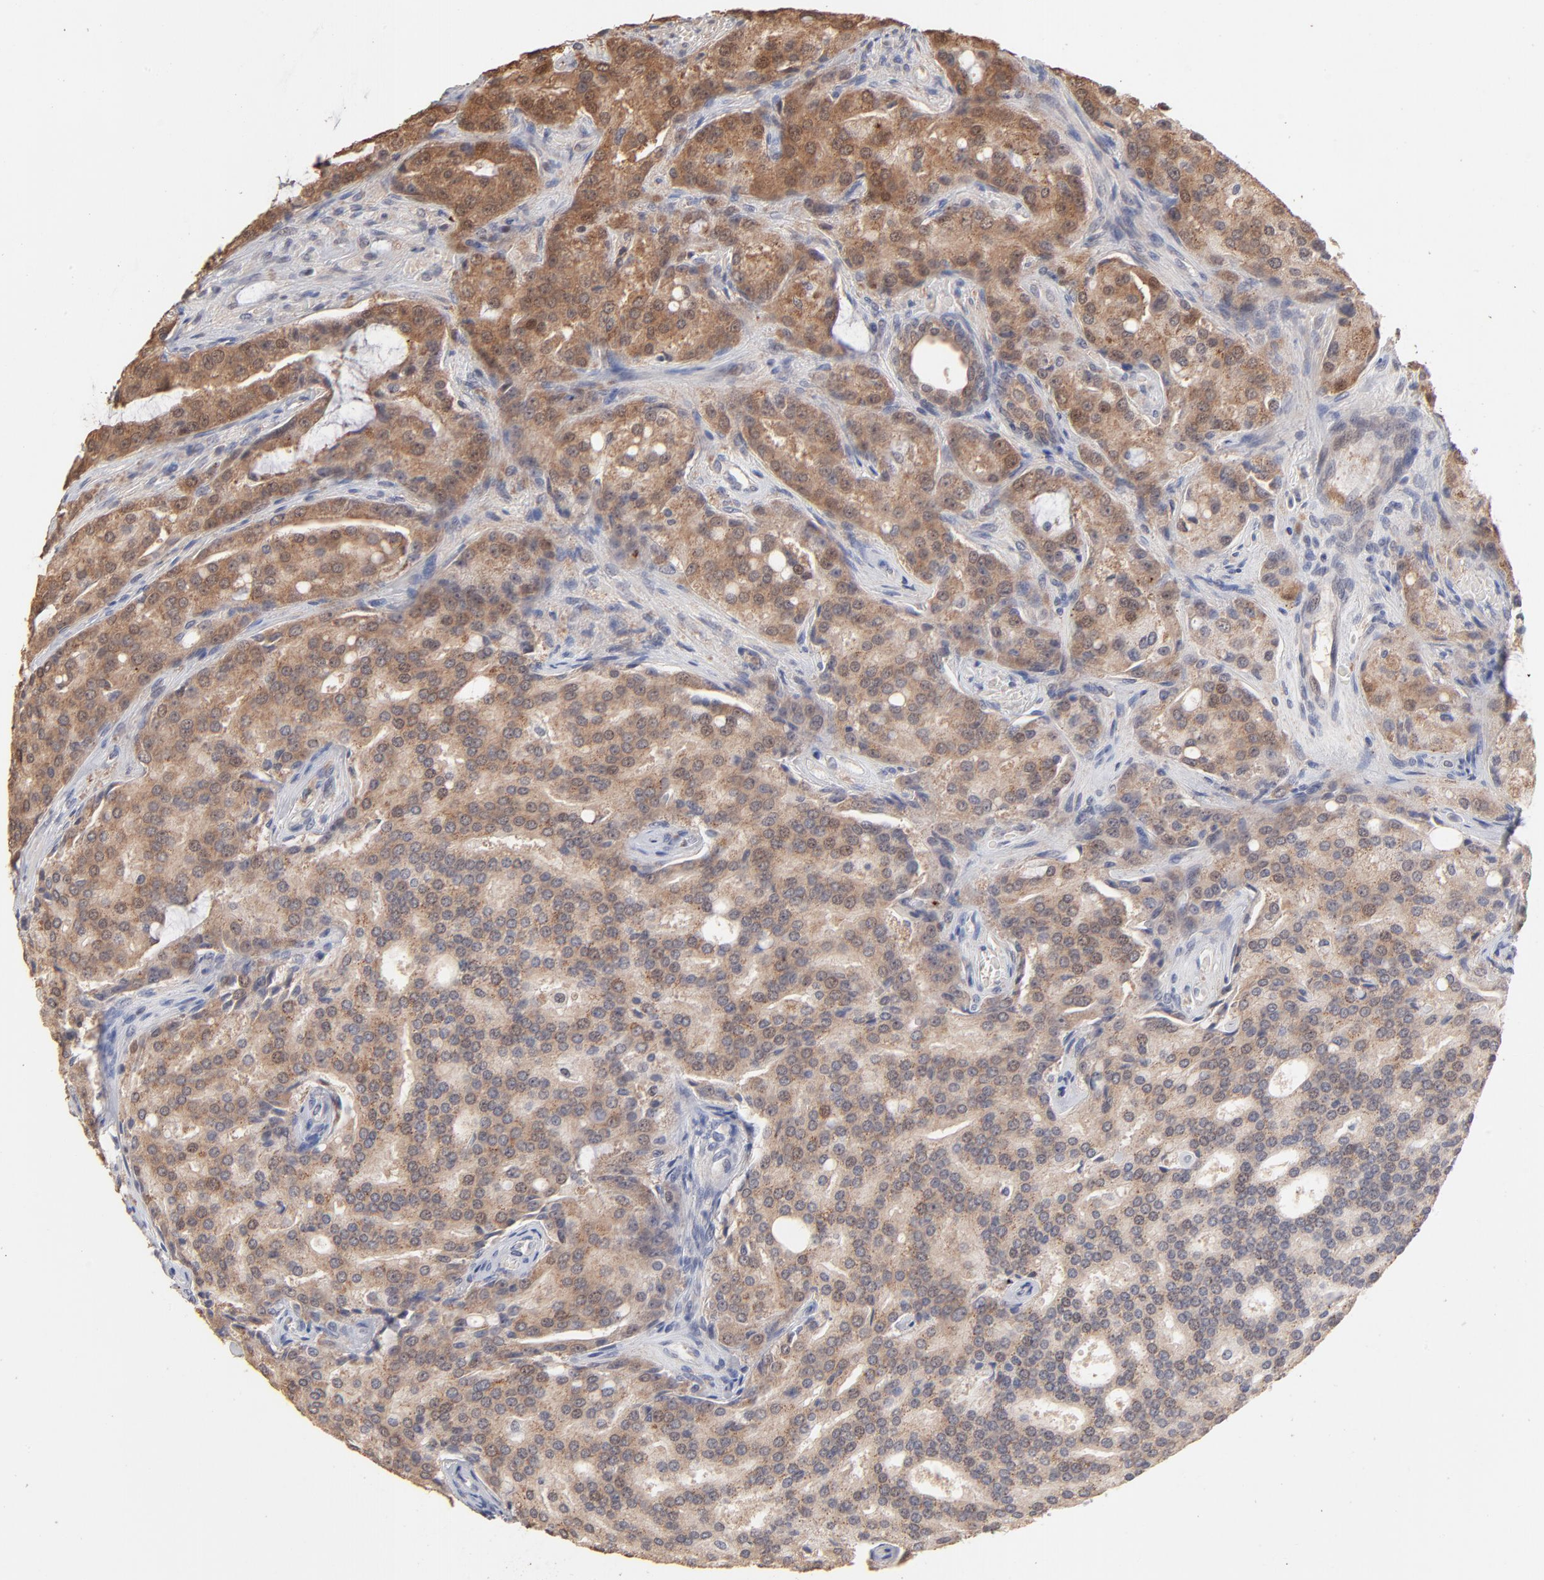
{"staining": {"intensity": "moderate", "quantity": ">75%", "location": "cytoplasmic/membranous"}, "tissue": "prostate cancer", "cell_type": "Tumor cells", "image_type": "cancer", "snomed": [{"axis": "morphology", "description": "Adenocarcinoma, High grade"}, {"axis": "topography", "description": "Prostate"}], "caption": "Moderate cytoplasmic/membranous positivity is identified in about >75% of tumor cells in prostate cancer. (DAB (3,3'-diaminobenzidine) IHC with brightfield microscopy, high magnification).", "gene": "MSL2", "patient": {"sex": "male", "age": 72}}